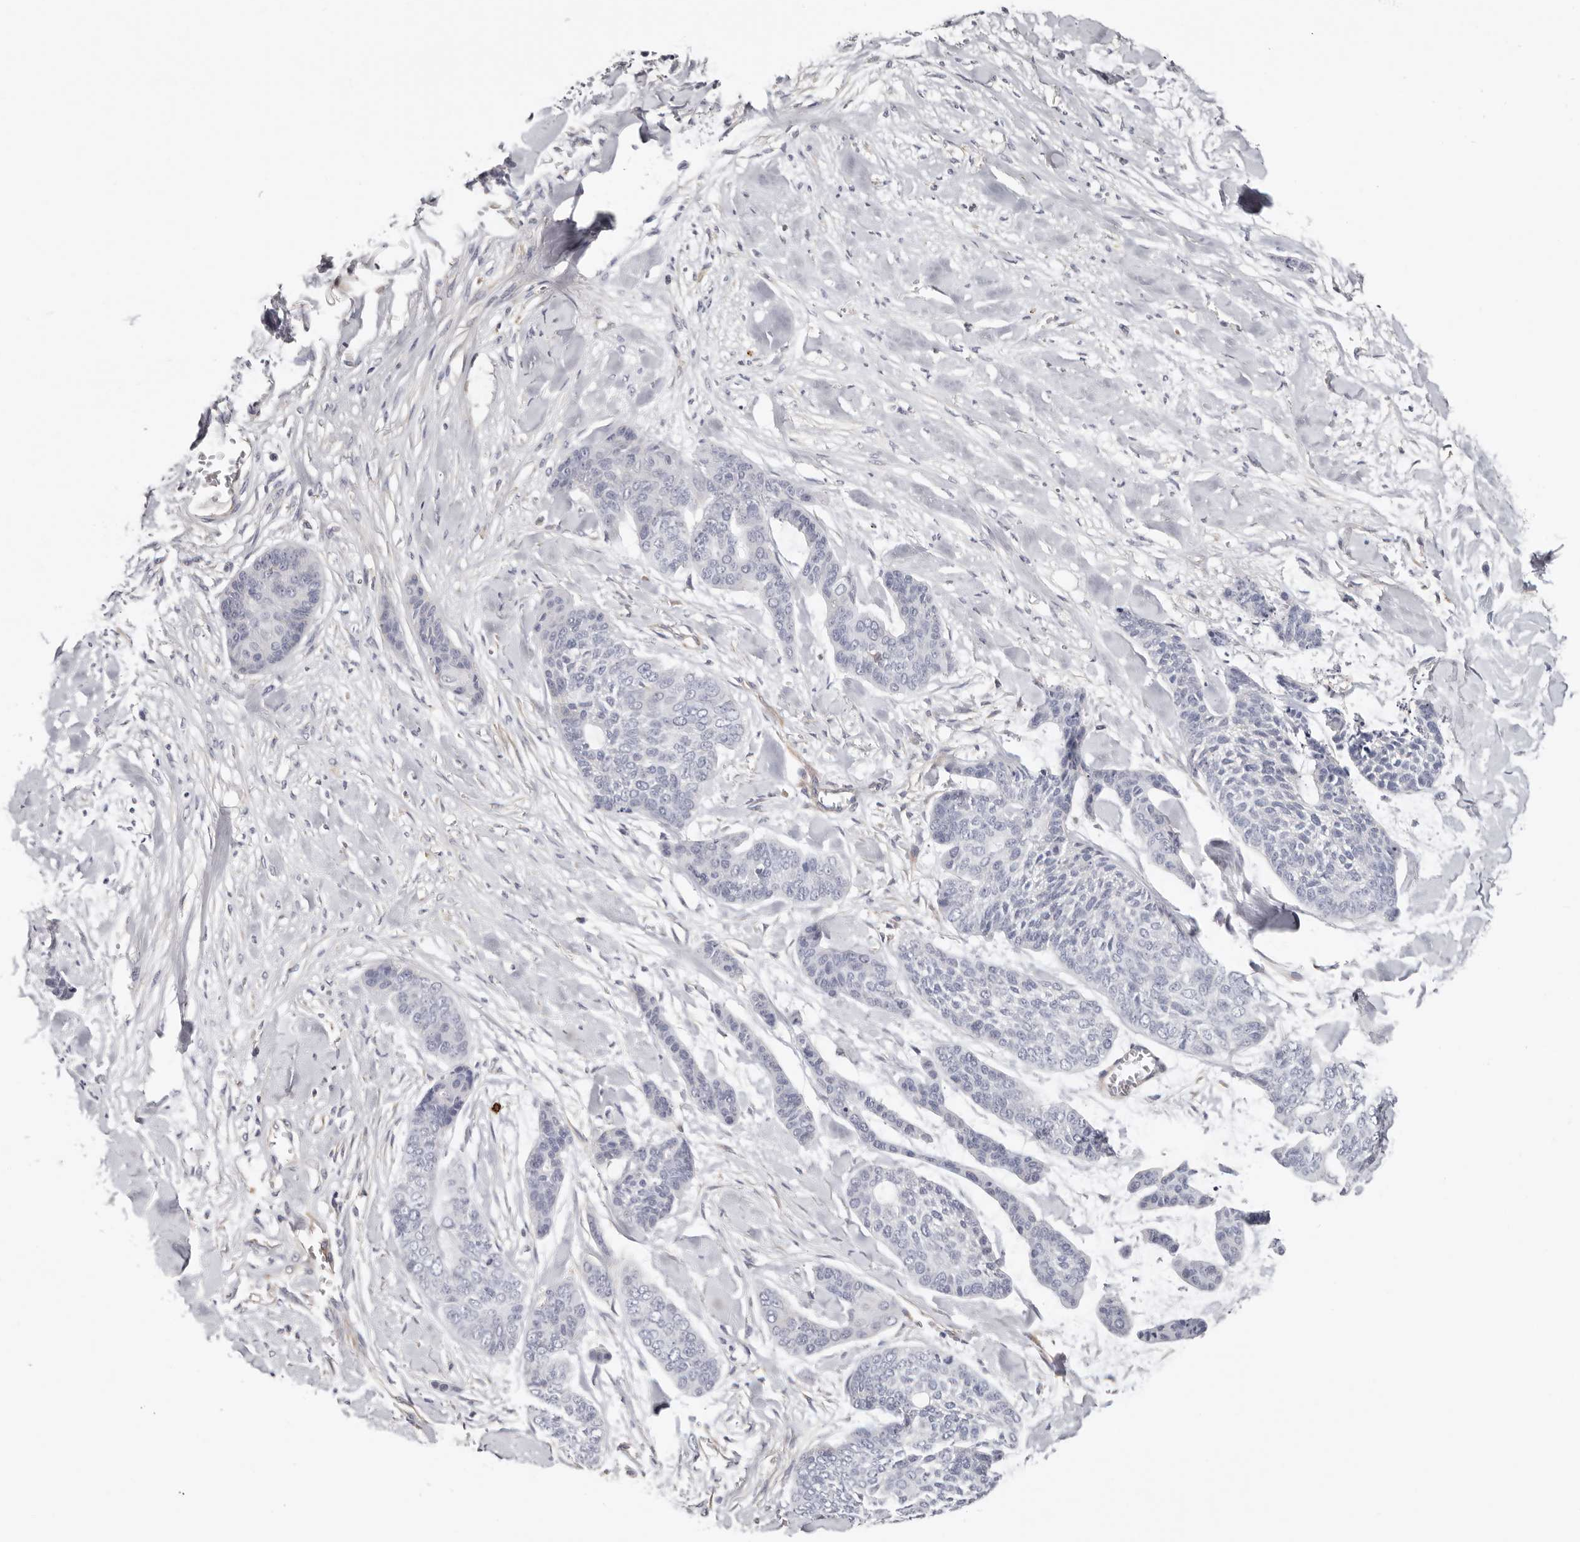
{"staining": {"intensity": "negative", "quantity": "none", "location": "none"}, "tissue": "skin cancer", "cell_type": "Tumor cells", "image_type": "cancer", "snomed": [{"axis": "morphology", "description": "Basal cell carcinoma"}, {"axis": "topography", "description": "Skin"}], "caption": "The histopathology image exhibits no staining of tumor cells in basal cell carcinoma (skin).", "gene": "PKDCC", "patient": {"sex": "female", "age": 64}}